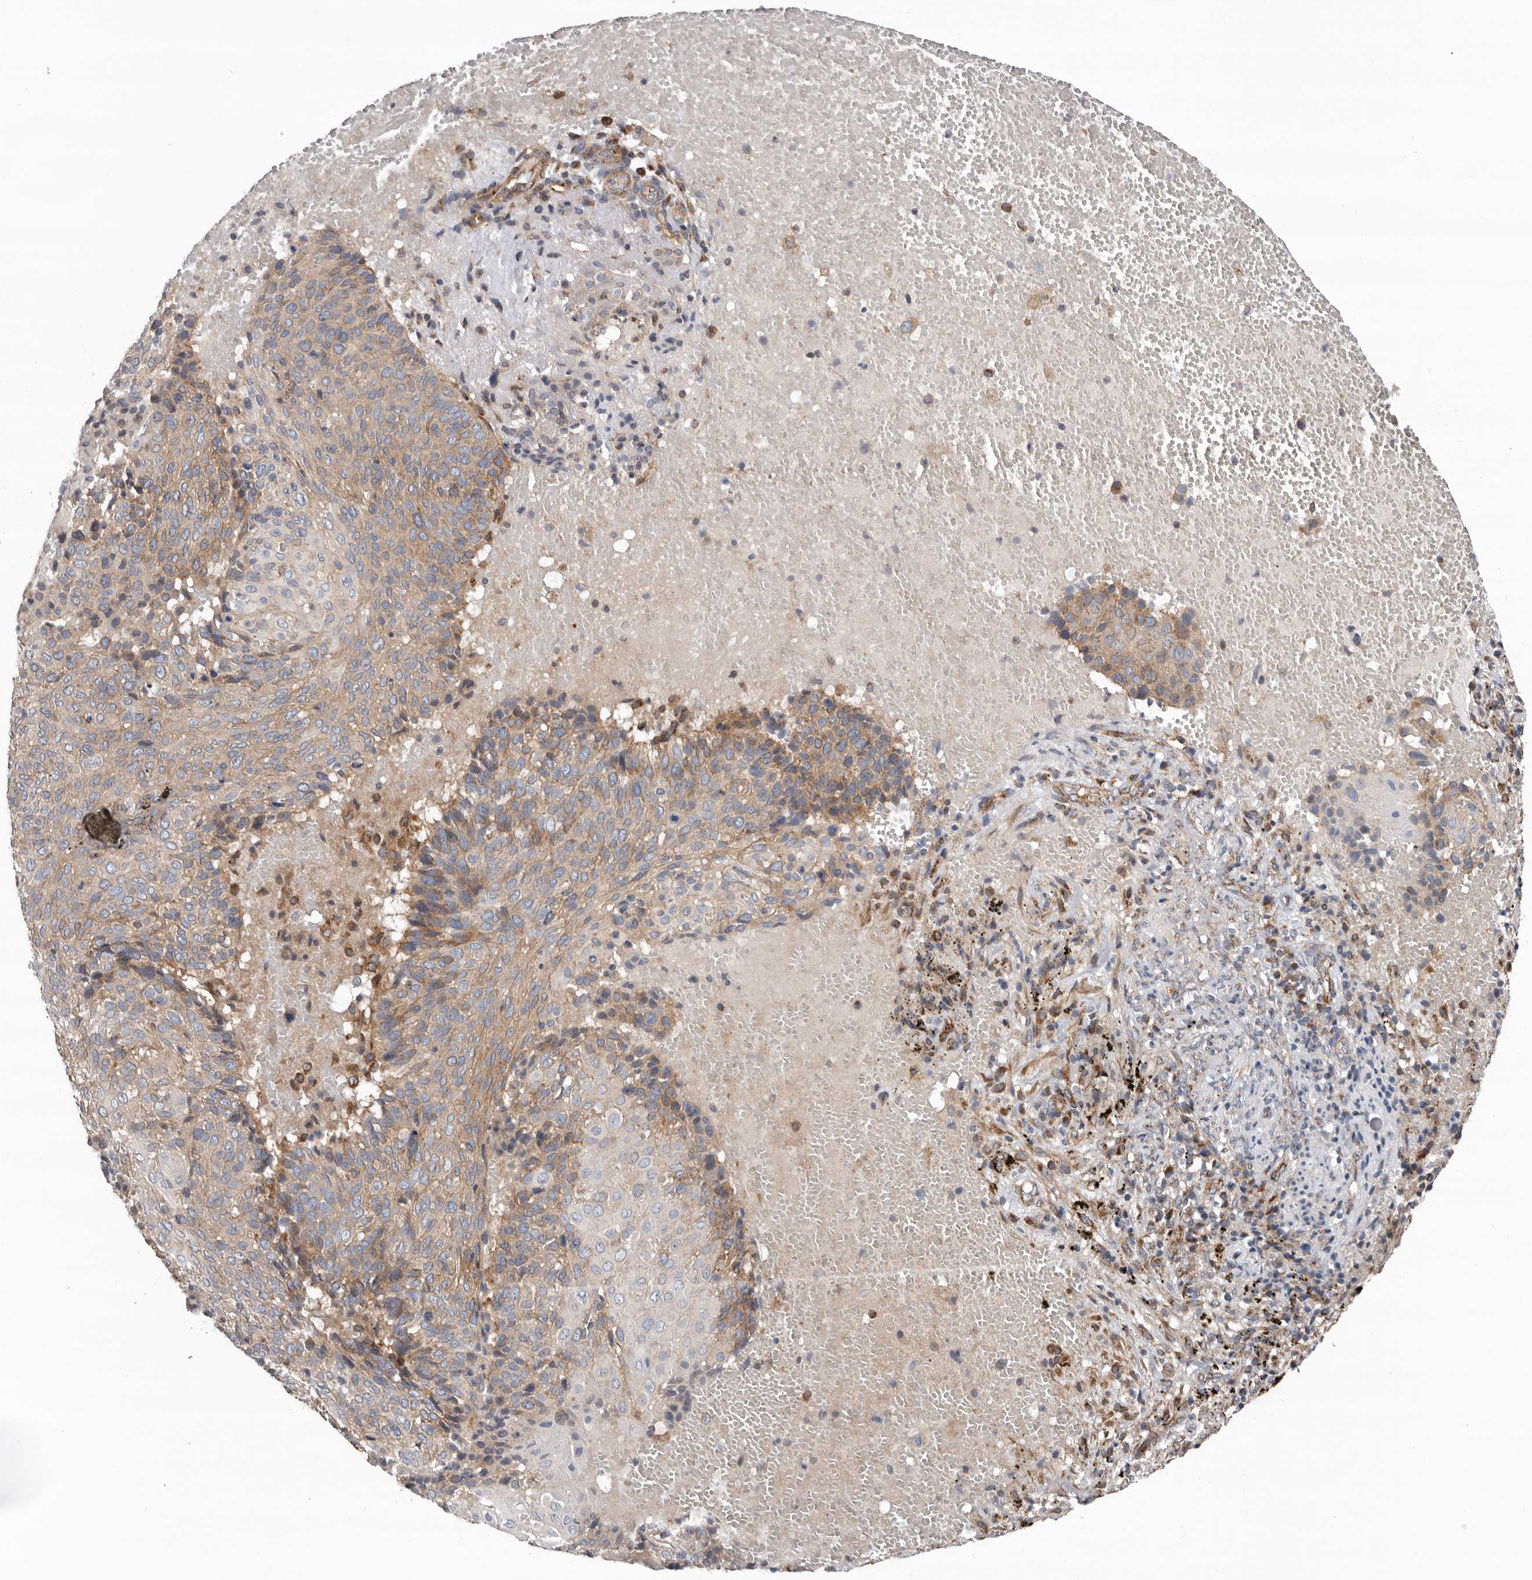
{"staining": {"intensity": "moderate", "quantity": "25%-75%", "location": "cytoplasmic/membranous"}, "tissue": "cervical cancer", "cell_type": "Tumor cells", "image_type": "cancer", "snomed": [{"axis": "morphology", "description": "Squamous cell carcinoma, NOS"}, {"axis": "topography", "description": "Cervix"}], "caption": "Immunohistochemical staining of squamous cell carcinoma (cervical) exhibits moderate cytoplasmic/membranous protein staining in about 25%-75% of tumor cells.", "gene": "LUZP1", "patient": {"sex": "female", "age": 74}}